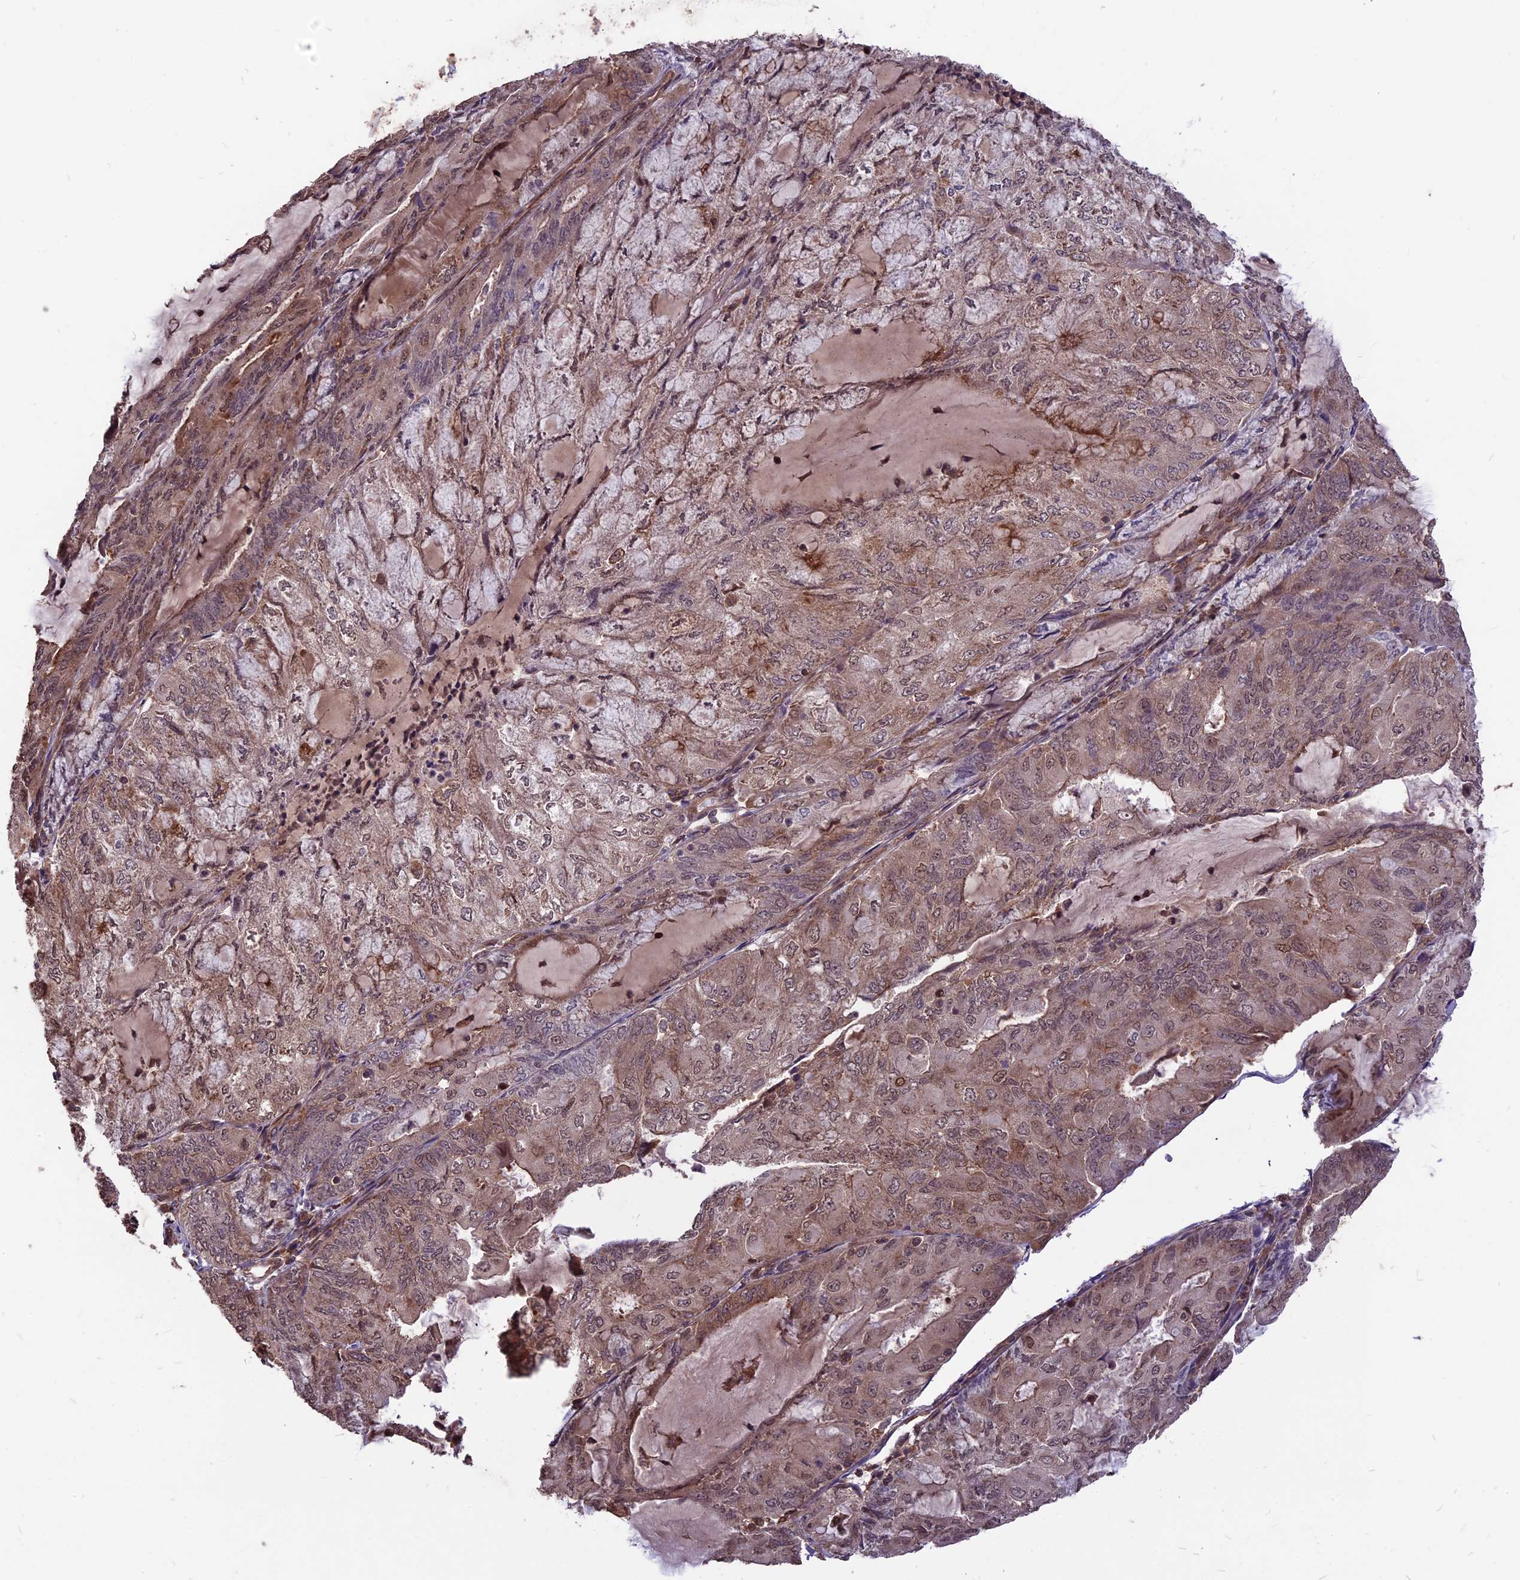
{"staining": {"intensity": "moderate", "quantity": "25%-75%", "location": "cytoplasmic/membranous,nuclear"}, "tissue": "endometrial cancer", "cell_type": "Tumor cells", "image_type": "cancer", "snomed": [{"axis": "morphology", "description": "Adenocarcinoma, NOS"}, {"axis": "topography", "description": "Endometrium"}], "caption": "Immunohistochemistry micrograph of neoplastic tissue: human endometrial cancer (adenocarcinoma) stained using immunohistochemistry (IHC) exhibits medium levels of moderate protein expression localized specifically in the cytoplasmic/membranous and nuclear of tumor cells, appearing as a cytoplasmic/membranous and nuclear brown color.", "gene": "ZNF598", "patient": {"sex": "female", "age": 81}}